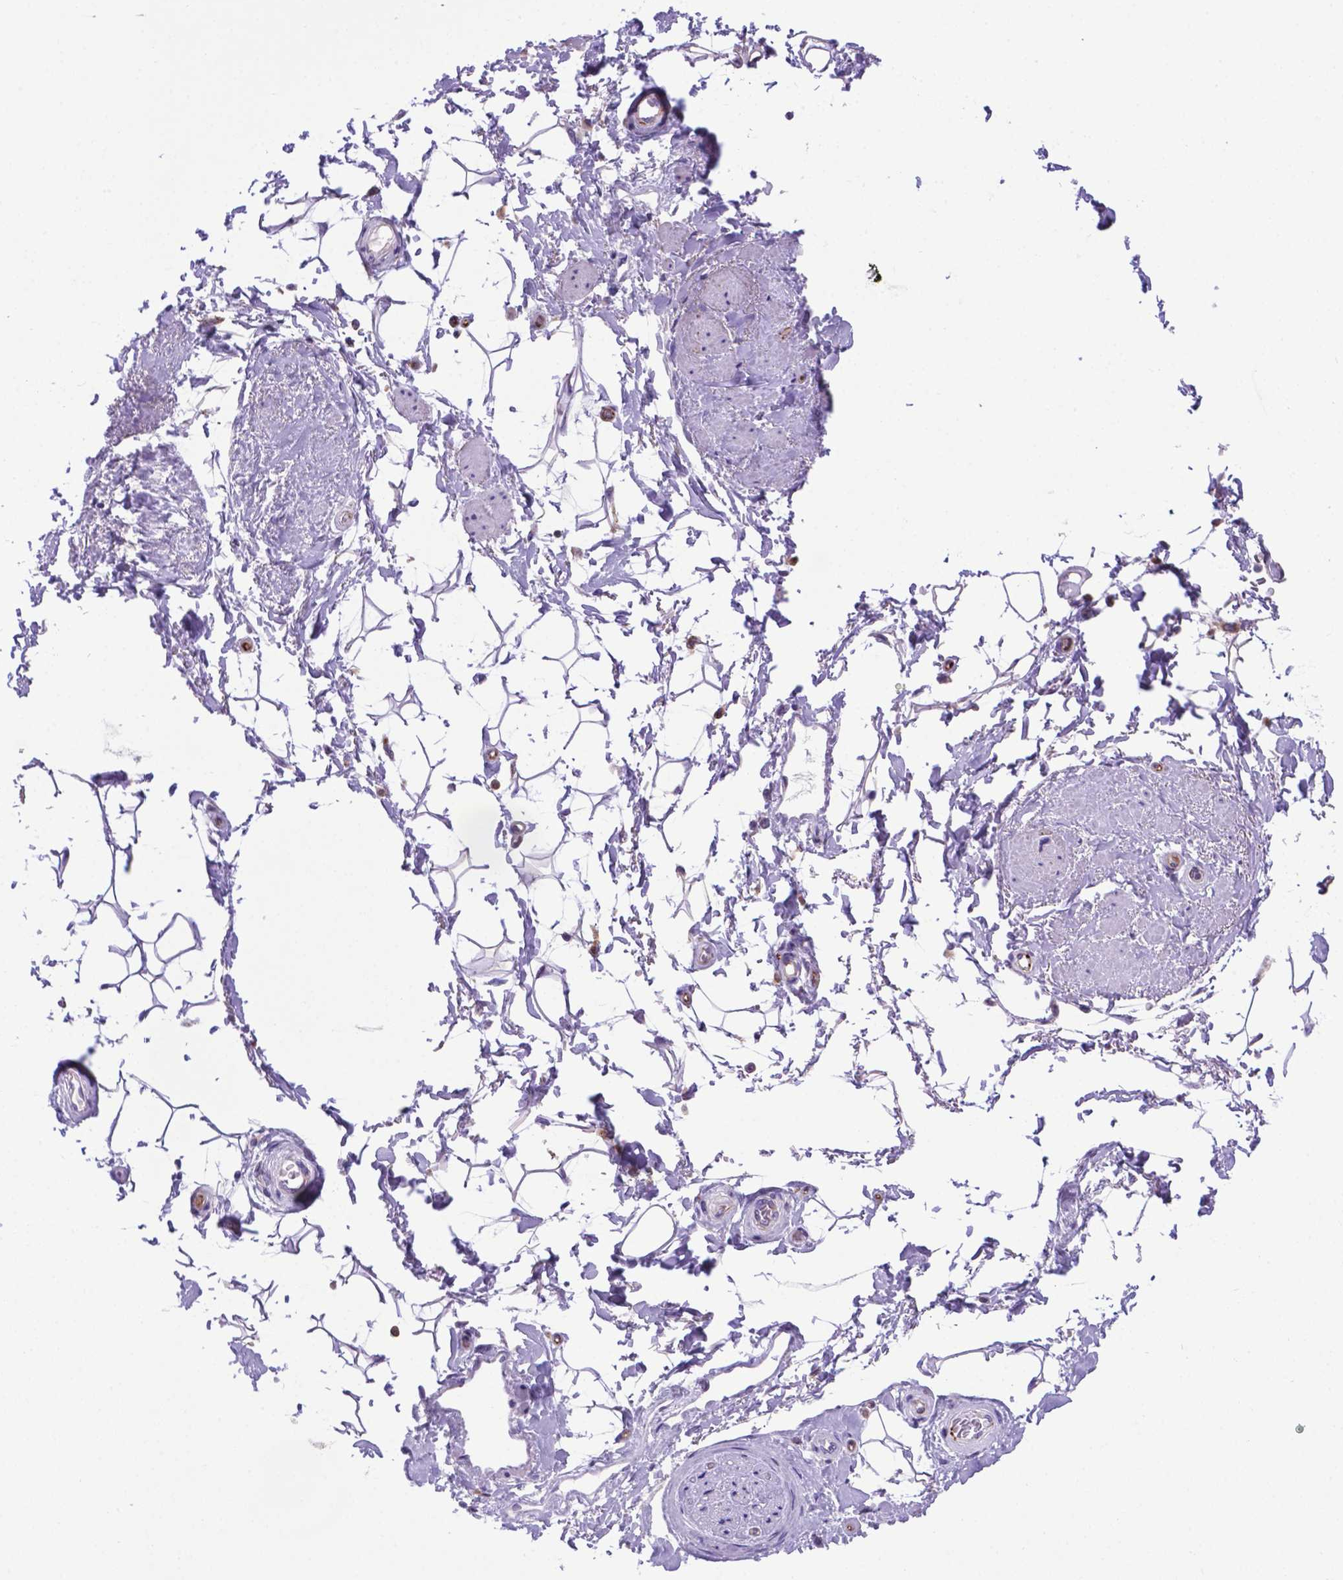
{"staining": {"intensity": "negative", "quantity": "none", "location": "none"}, "tissue": "adipose tissue", "cell_type": "Adipocytes", "image_type": "normal", "snomed": [{"axis": "morphology", "description": "Normal tissue, NOS"}, {"axis": "topography", "description": "Anal"}, {"axis": "topography", "description": "Peripheral nerve tissue"}], "caption": "This photomicrograph is of unremarkable adipose tissue stained with immunohistochemistry to label a protein in brown with the nuclei are counter-stained blue. There is no positivity in adipocytes.", "gene": "LZTR1", "patient": {"sex": "male", "age": 51}}